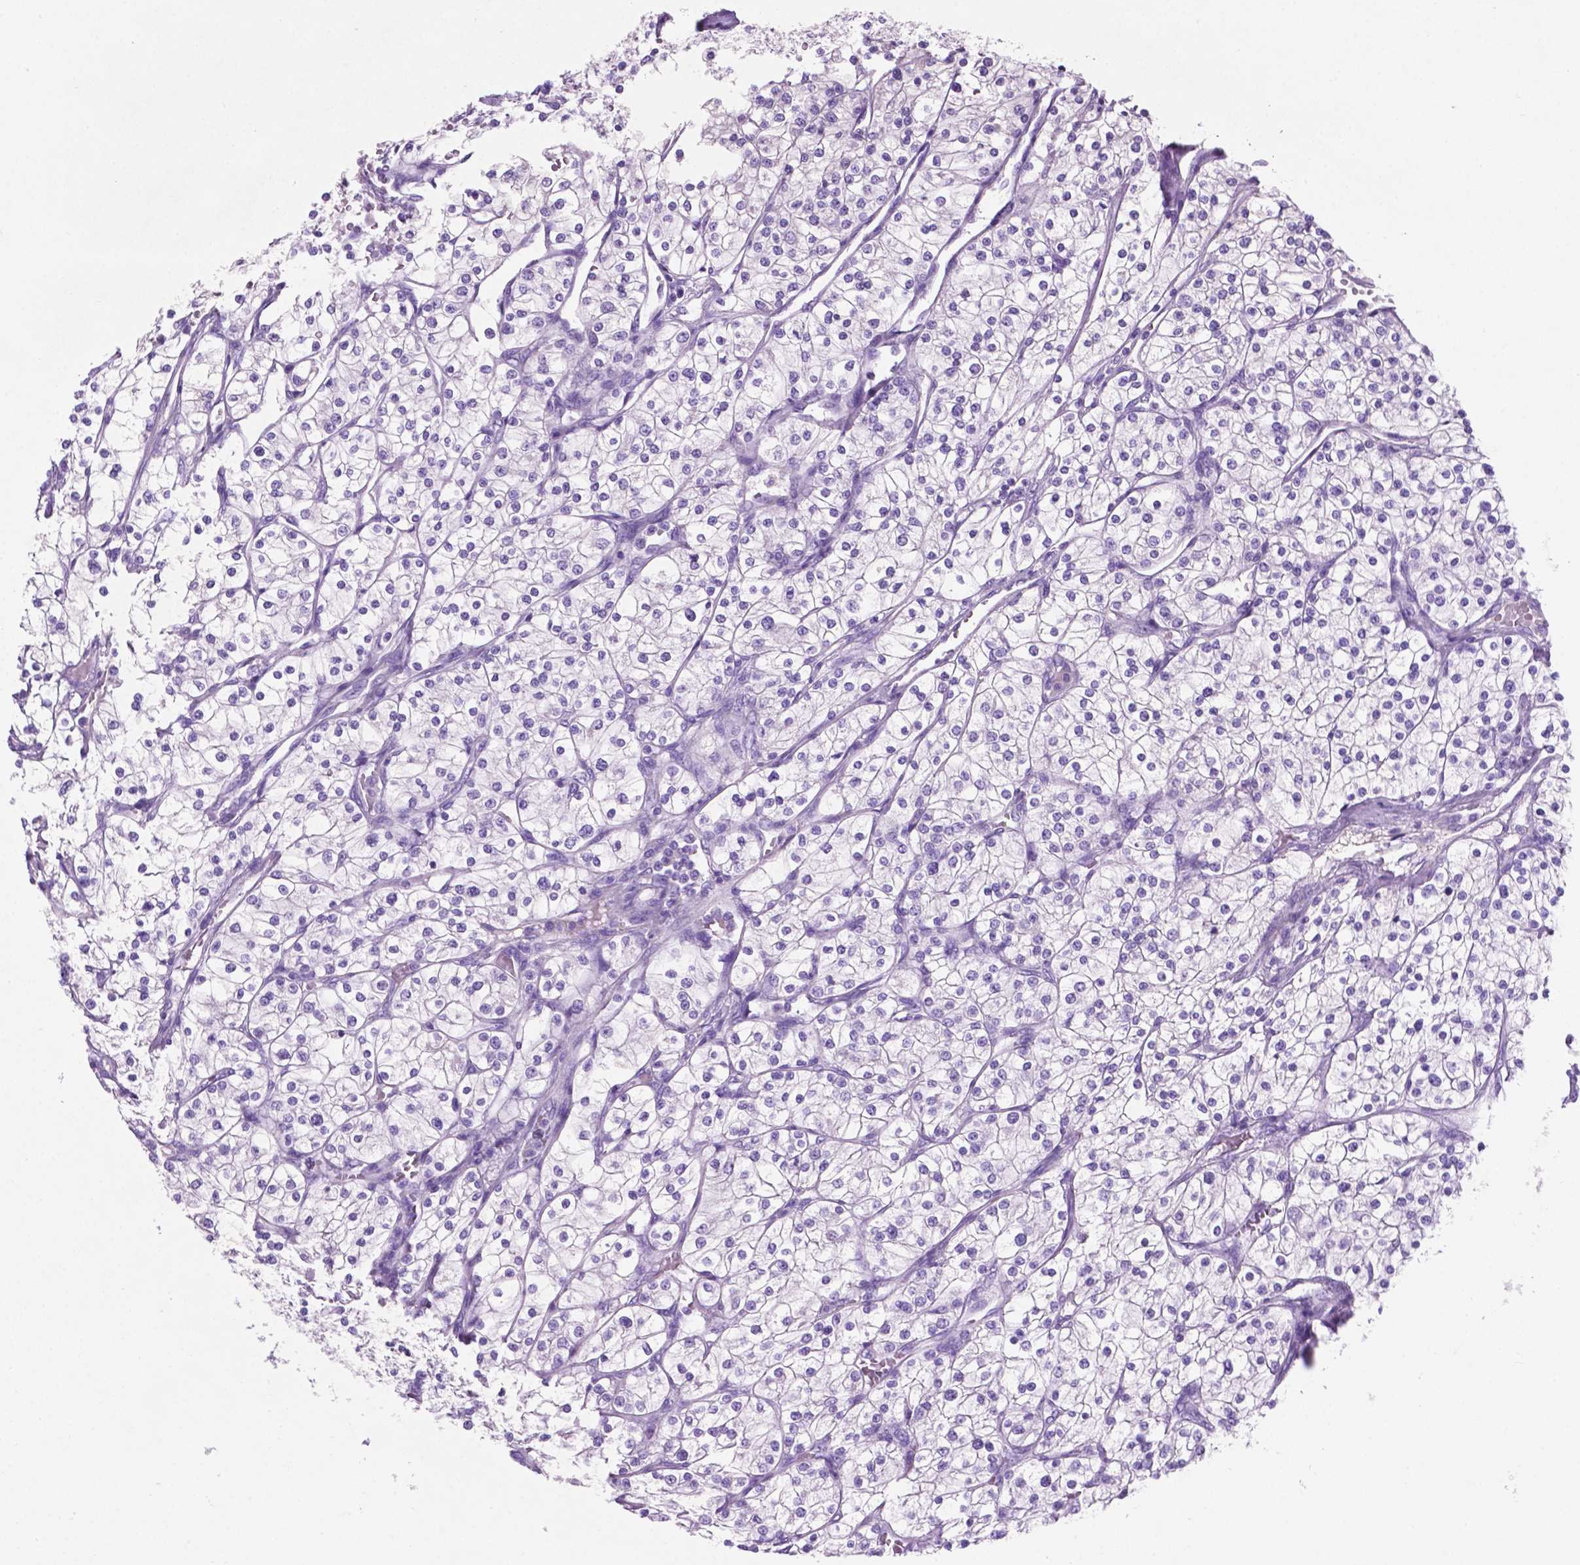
{"staining": {"intensity": "negative", "quantity": "none", "location": "none"}, "tissue": "renal cancer", "cell_type": "Tumor cells", "image_type": "cancer", "snomed": [{"axis": "morphology", "description": "Adenocarcinoma, NOS"}, {"axis": "topography", "description": "Kidney"}], "caption": "Tumor cells show no significant protein expression in adenocarcinoma (renal).", "gene": "POU4F1", "patient": {"sex": "male", "age": 80}}